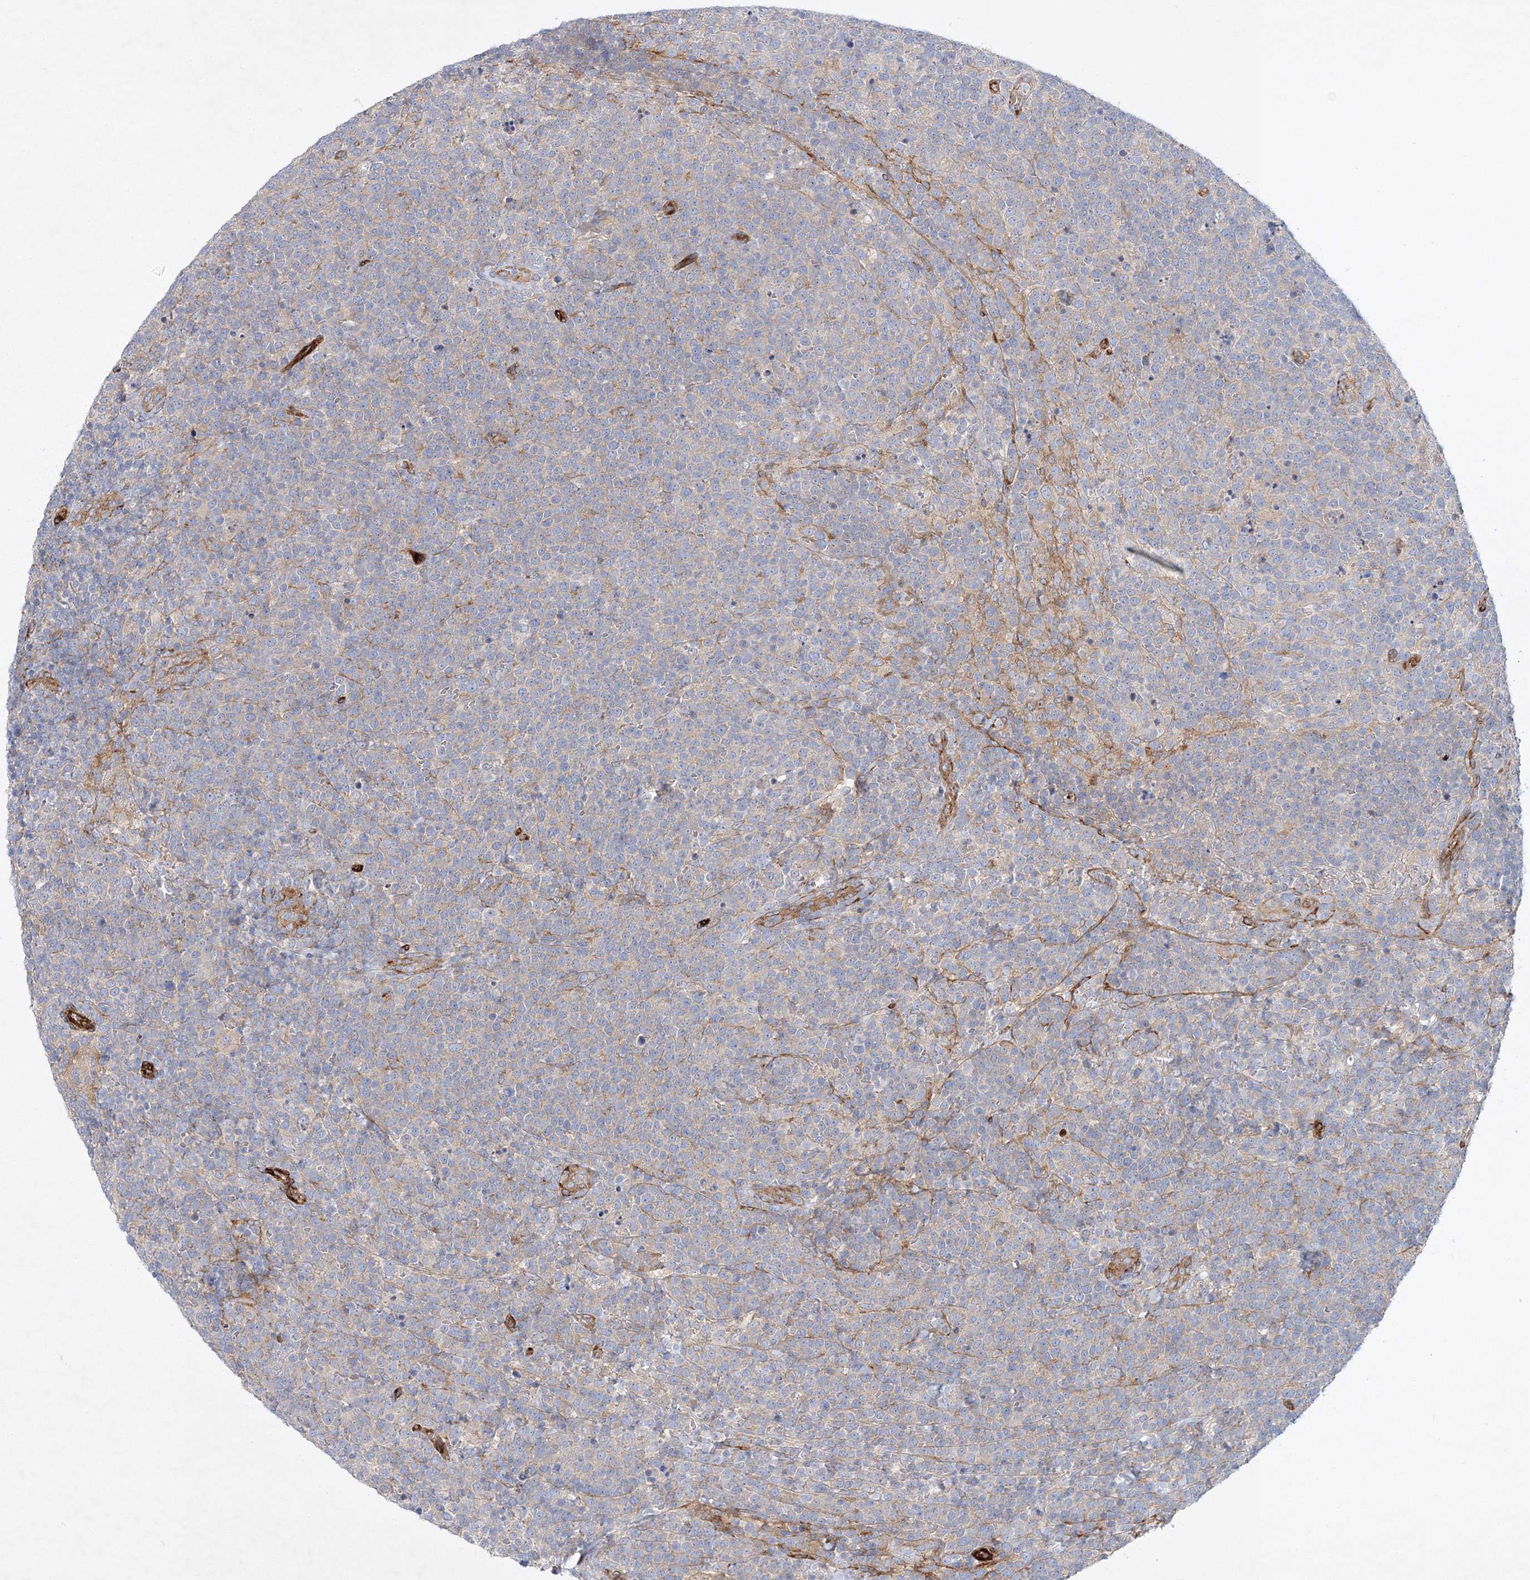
{"staining": {"intensity": "negative", "quantity": "none", "location": "none"}, "tissue": "lymphoma", "cell_type": "Tumor cells", "image_type": "cancer", "snomed": [{"axis": "morphology", "description": "Malignant lymphoma, non-Hodgkin's type, High grade"}, {"axis": "topography", "description": "Lymph node"}], "caption": "This is a photomicrograph of IHC staining of lymphoma, which shows no expression in tumor cells. (Stains: DAB immunohistochemistry (IHC) with hematoxylin counter stain, Microscopy: brightfield microscopy at high magnification).", "gene": "ZFYVE16", "patient": {"sex": "male", "age": 61}}